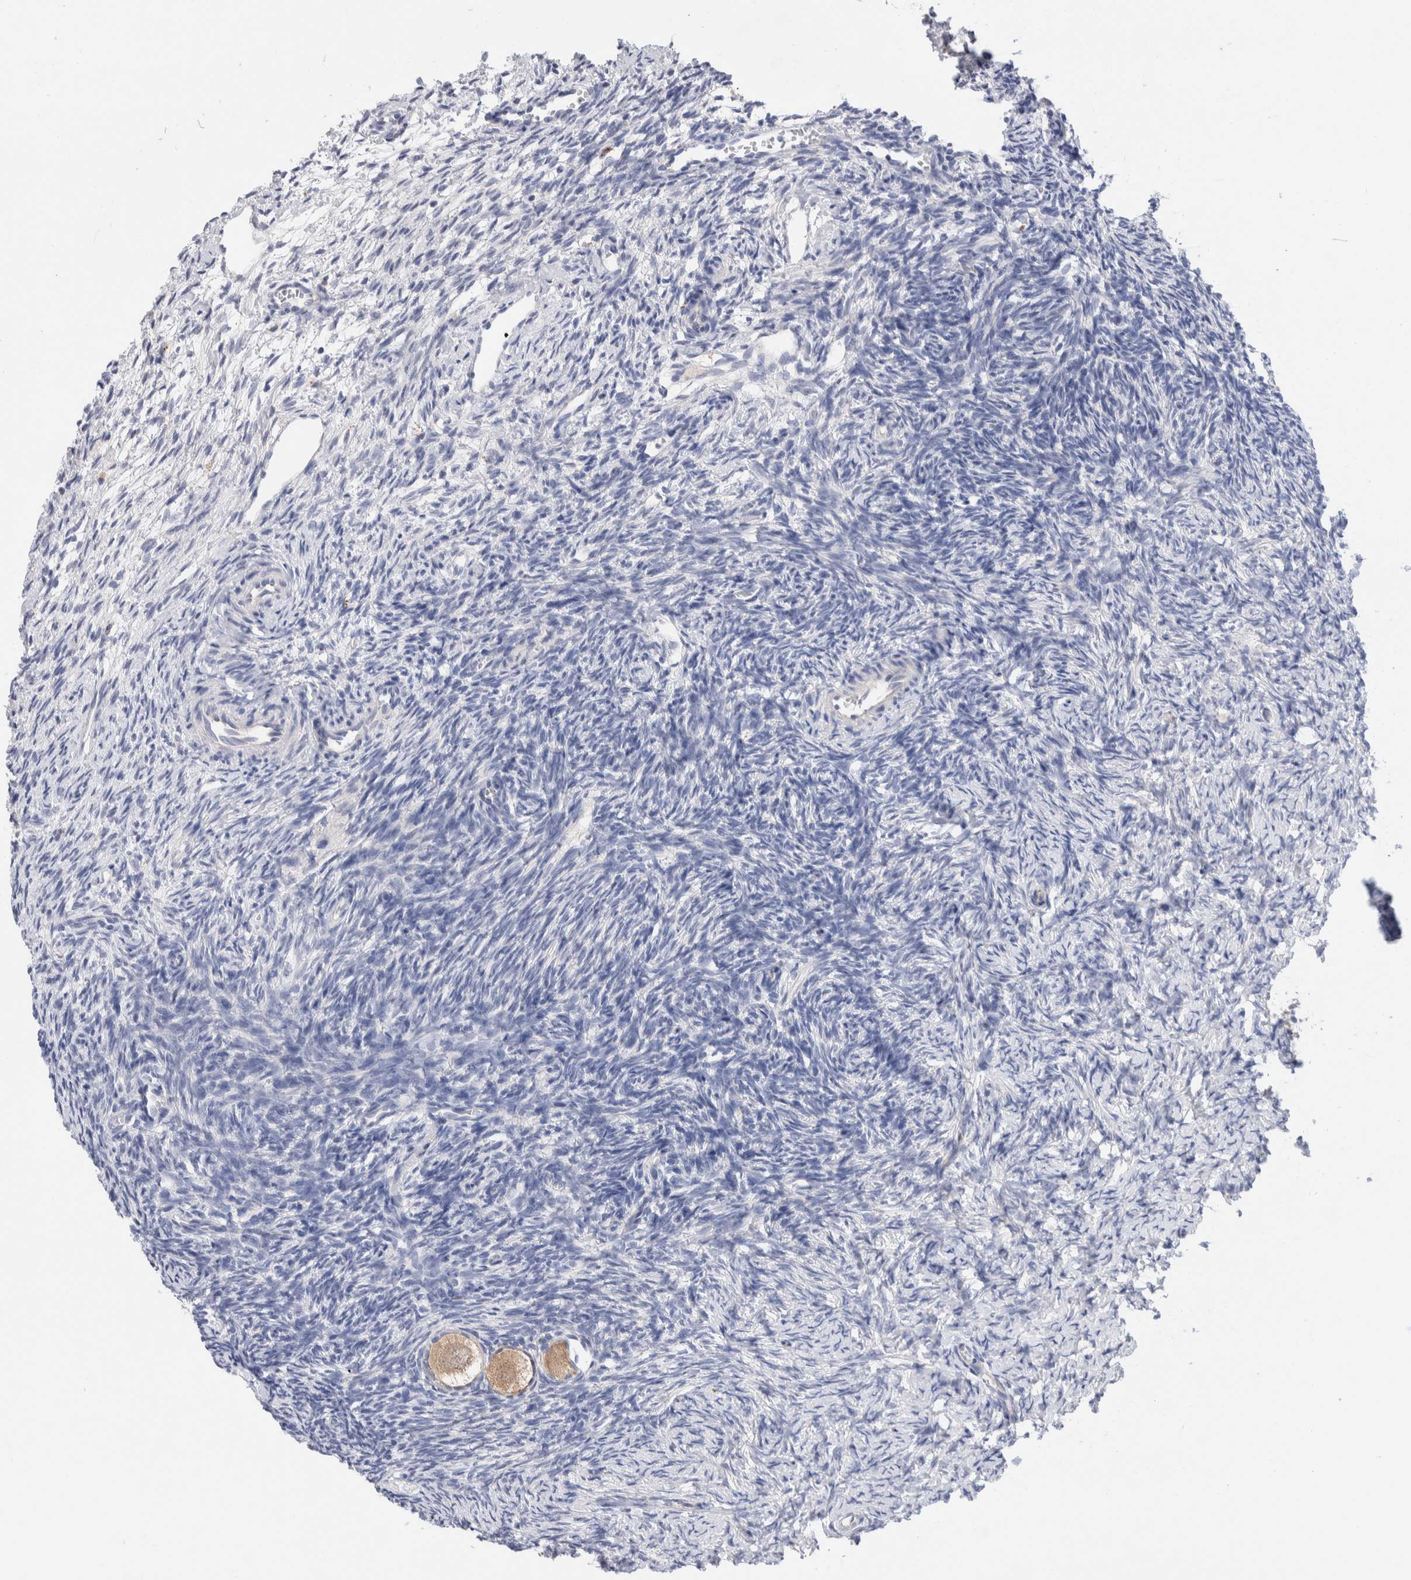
{"staining": {"intensity": "moderate", "quantity": ">75%", "location": "cytoplasmic/membranous"}, "tissue": "ovary", "cell_type": "Follicle cells", "image_type": "normal", "snomed": [{"axis": "morphology", "description": "Normal tissue, NOS"}, {"axis": "topography", "description": "Ovary"}], "caption": "Immunohistochemistry staining of unremarkable ovary, which demonstrates medium levels of moderate cytoplasmic/membranous positivity in approximately >75% of follicle cells indicating moderate cytoplasmic/membranous protein expression. The staining was performed using DAB (brown) for protein detection and nuclei were counterstained in hematoxylin (blue).", "gene": "METRNL", "patient": {"sex": "female", "age": 34}}